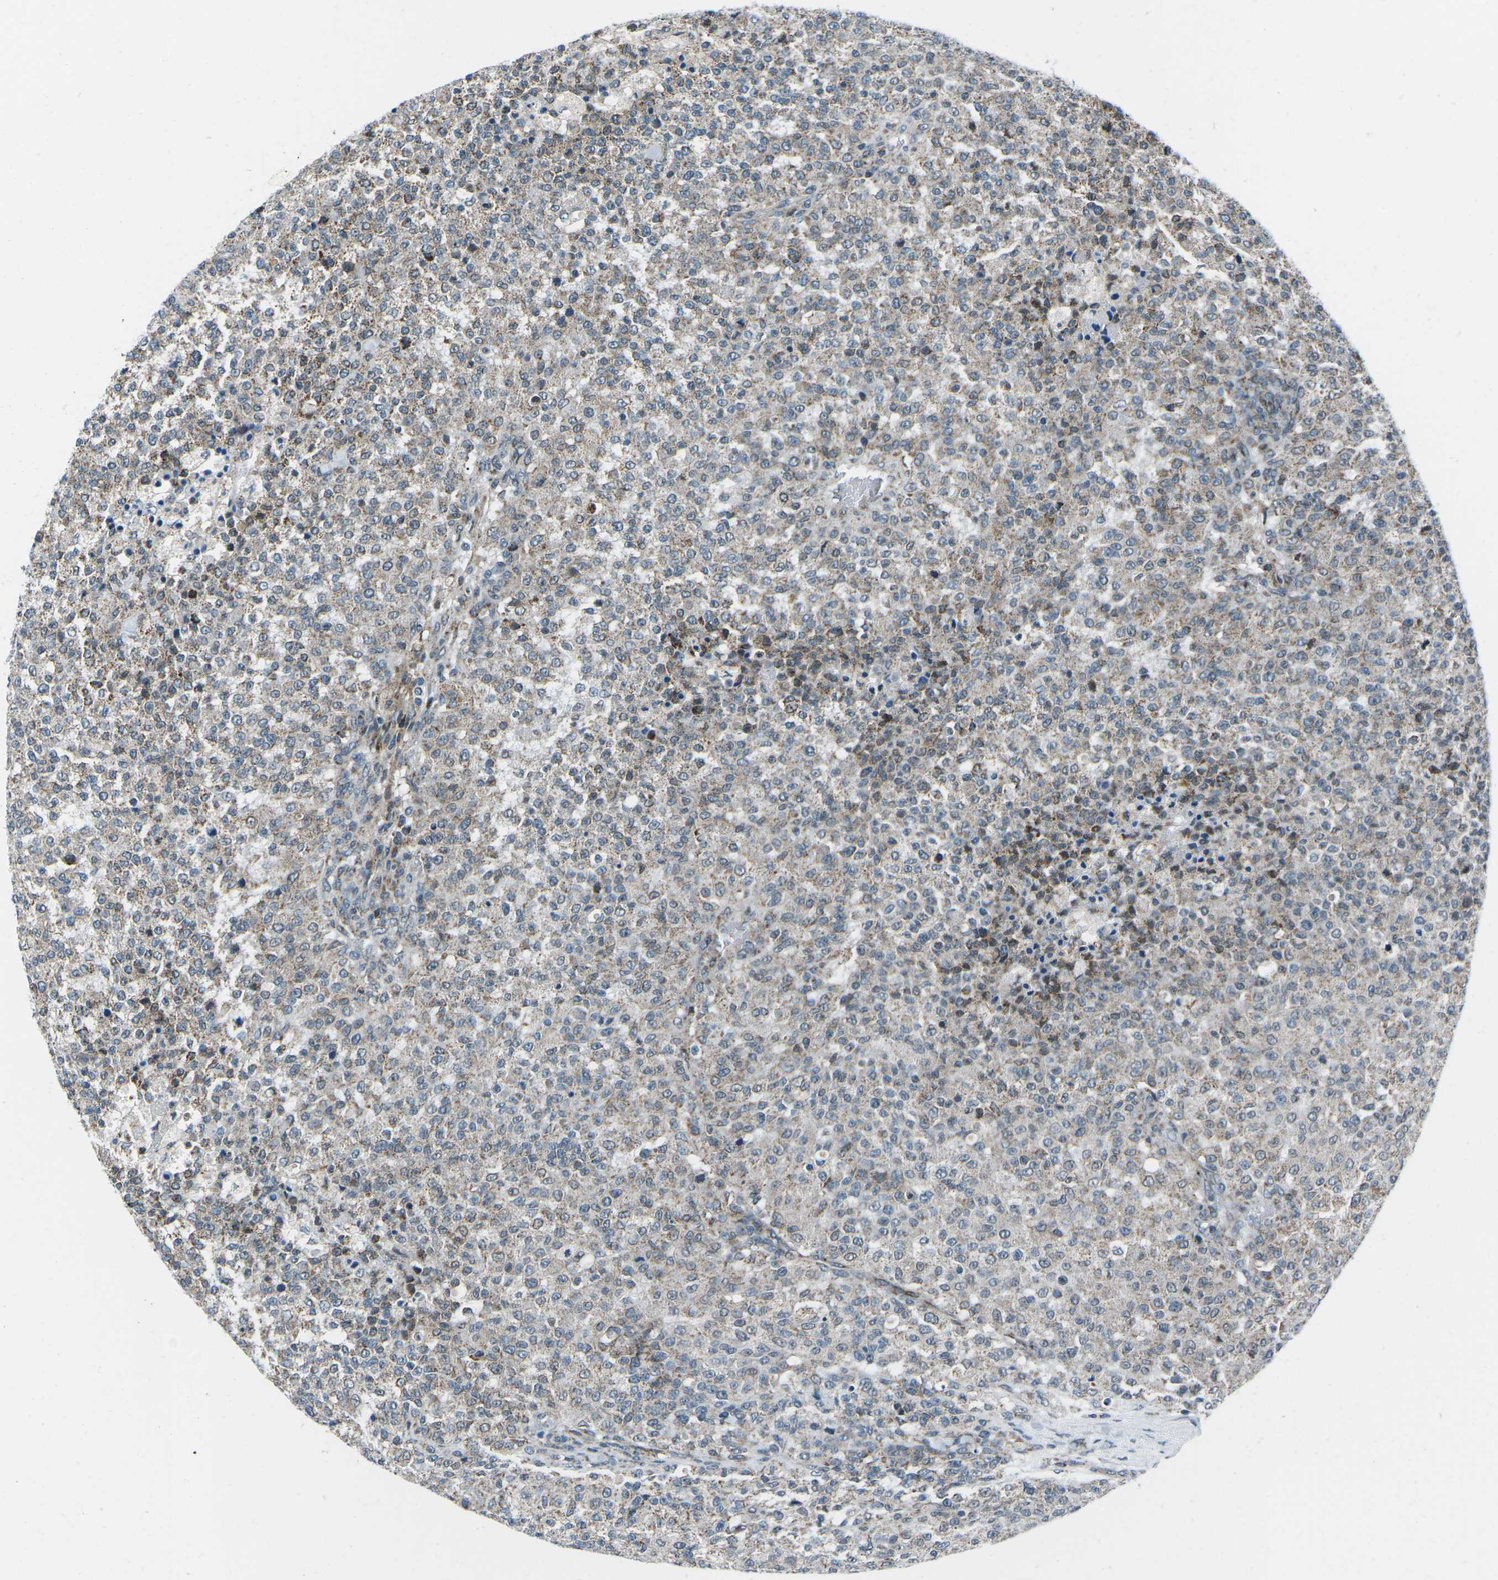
{"staining": {"intensity": "moderate", "quantity": "25%-75%", "location": "cytoplasmic/membranous"}, "tissue": "testis cancer", "cell_type": "Tumor cells", "image_type": "cancer", "snomed": [{"axis": "morphology", "description": "Seminoma, NOS"}, {"axis": "topography", "description": "Testis"}], "caption": "Brown immunohistochemical staining in human testis cancer (seminoma) displays moderate cytoplasmic/membranous staining in about 25%-75% of tumor cells.", "gene": "RFESD", "patient": {"sex": "male", "age": 59}}